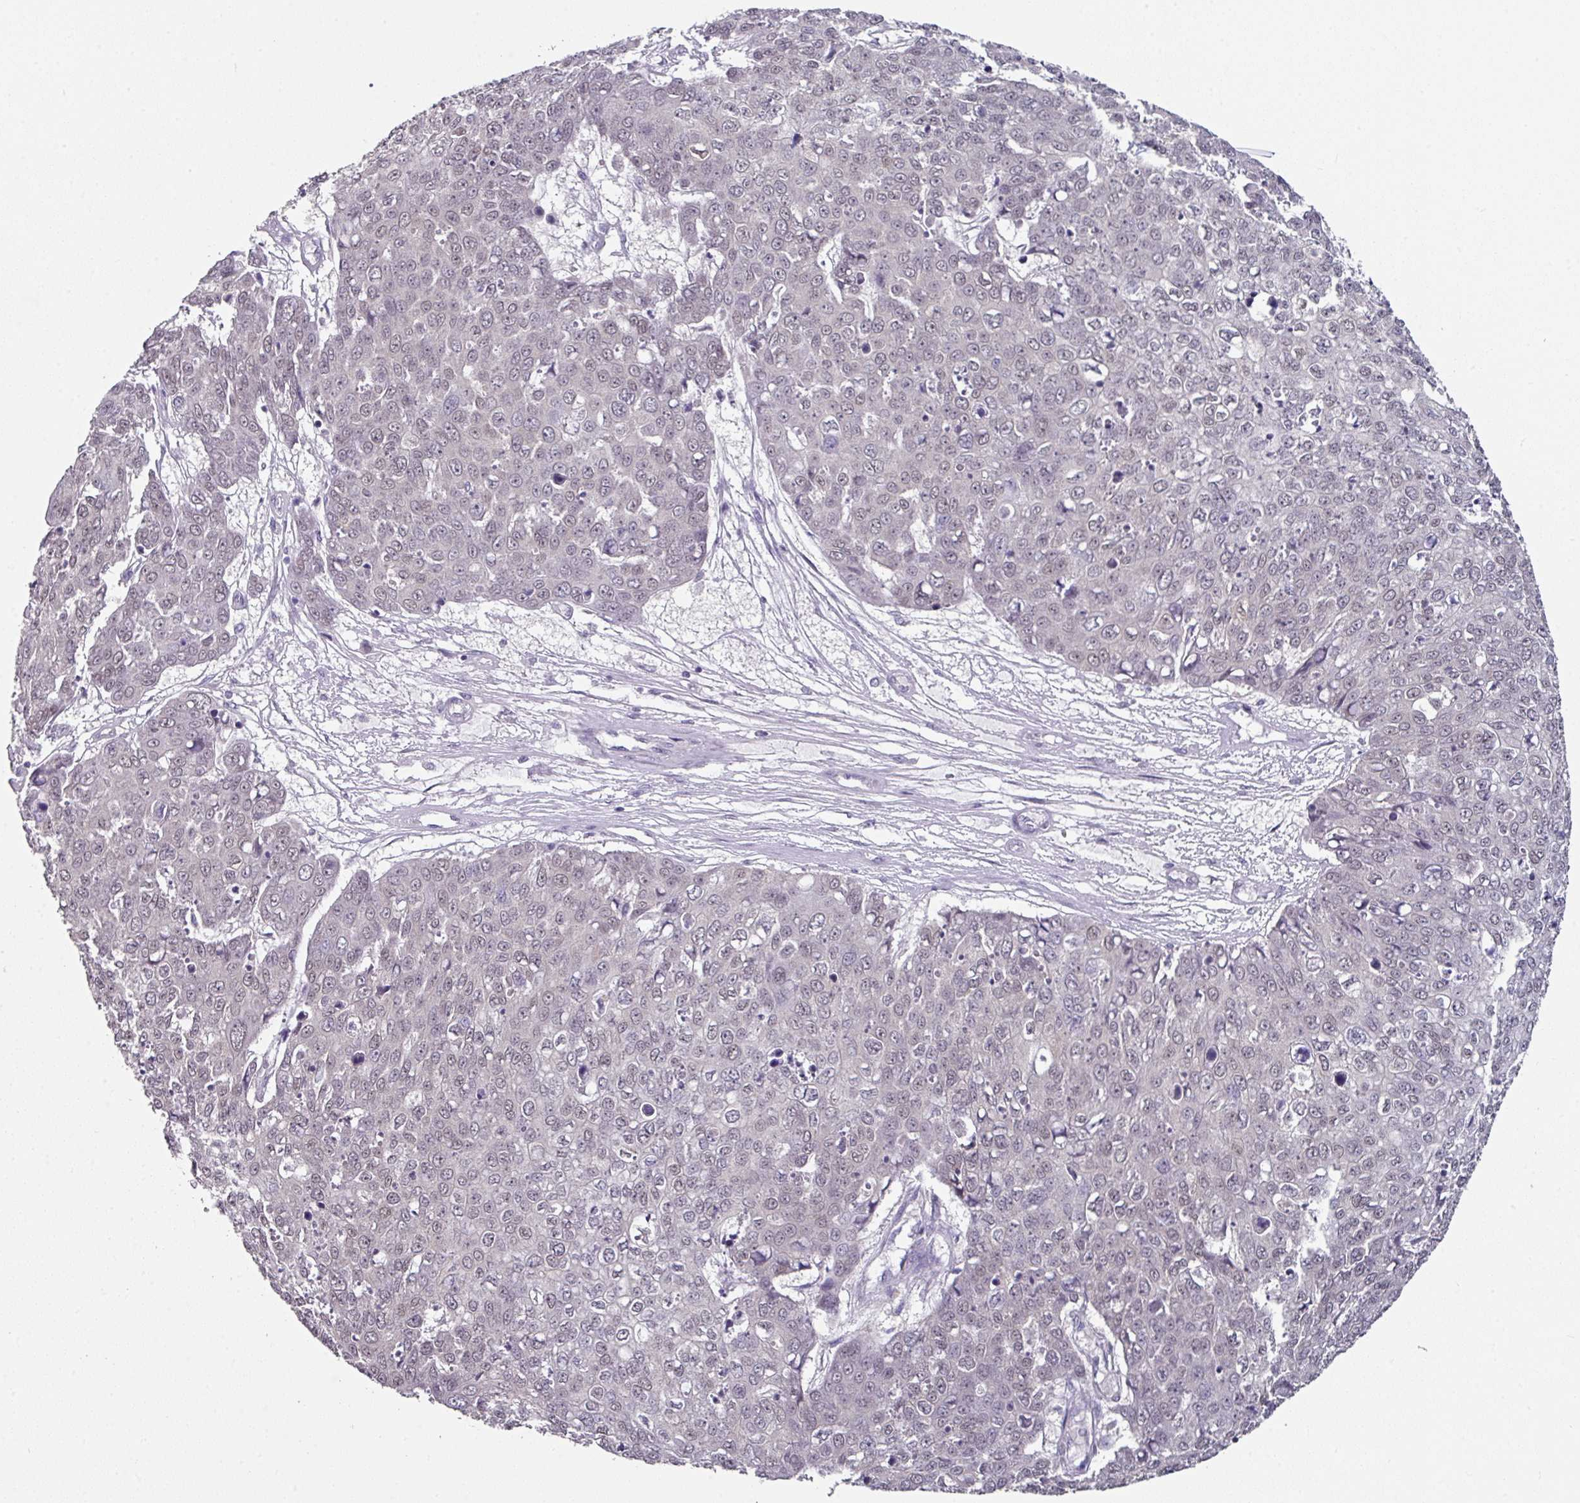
{"staining": {"intensity": "weak", "quantity": ">75%", "location": "nuclear"}, "tissue": "skin cancer", "cell_type": "Tumor cells", "image_type": "cancer", "snomed": [{"axis": "morphology", "description": "Normal tissue, NOS"}, {"axis": "morphology", "description": "Squamous cell carcinoma, NOS"}, {"axis": "topography", "description": "Skin"}], "caption": "Human skin cancer (squamous cell carcinoma) stained with a brown dye shows weak nuclear positive staining in approximately >75% of tumor cells.", "gene": "ELK1", "patient": {"sex": "male", "age": 72}}